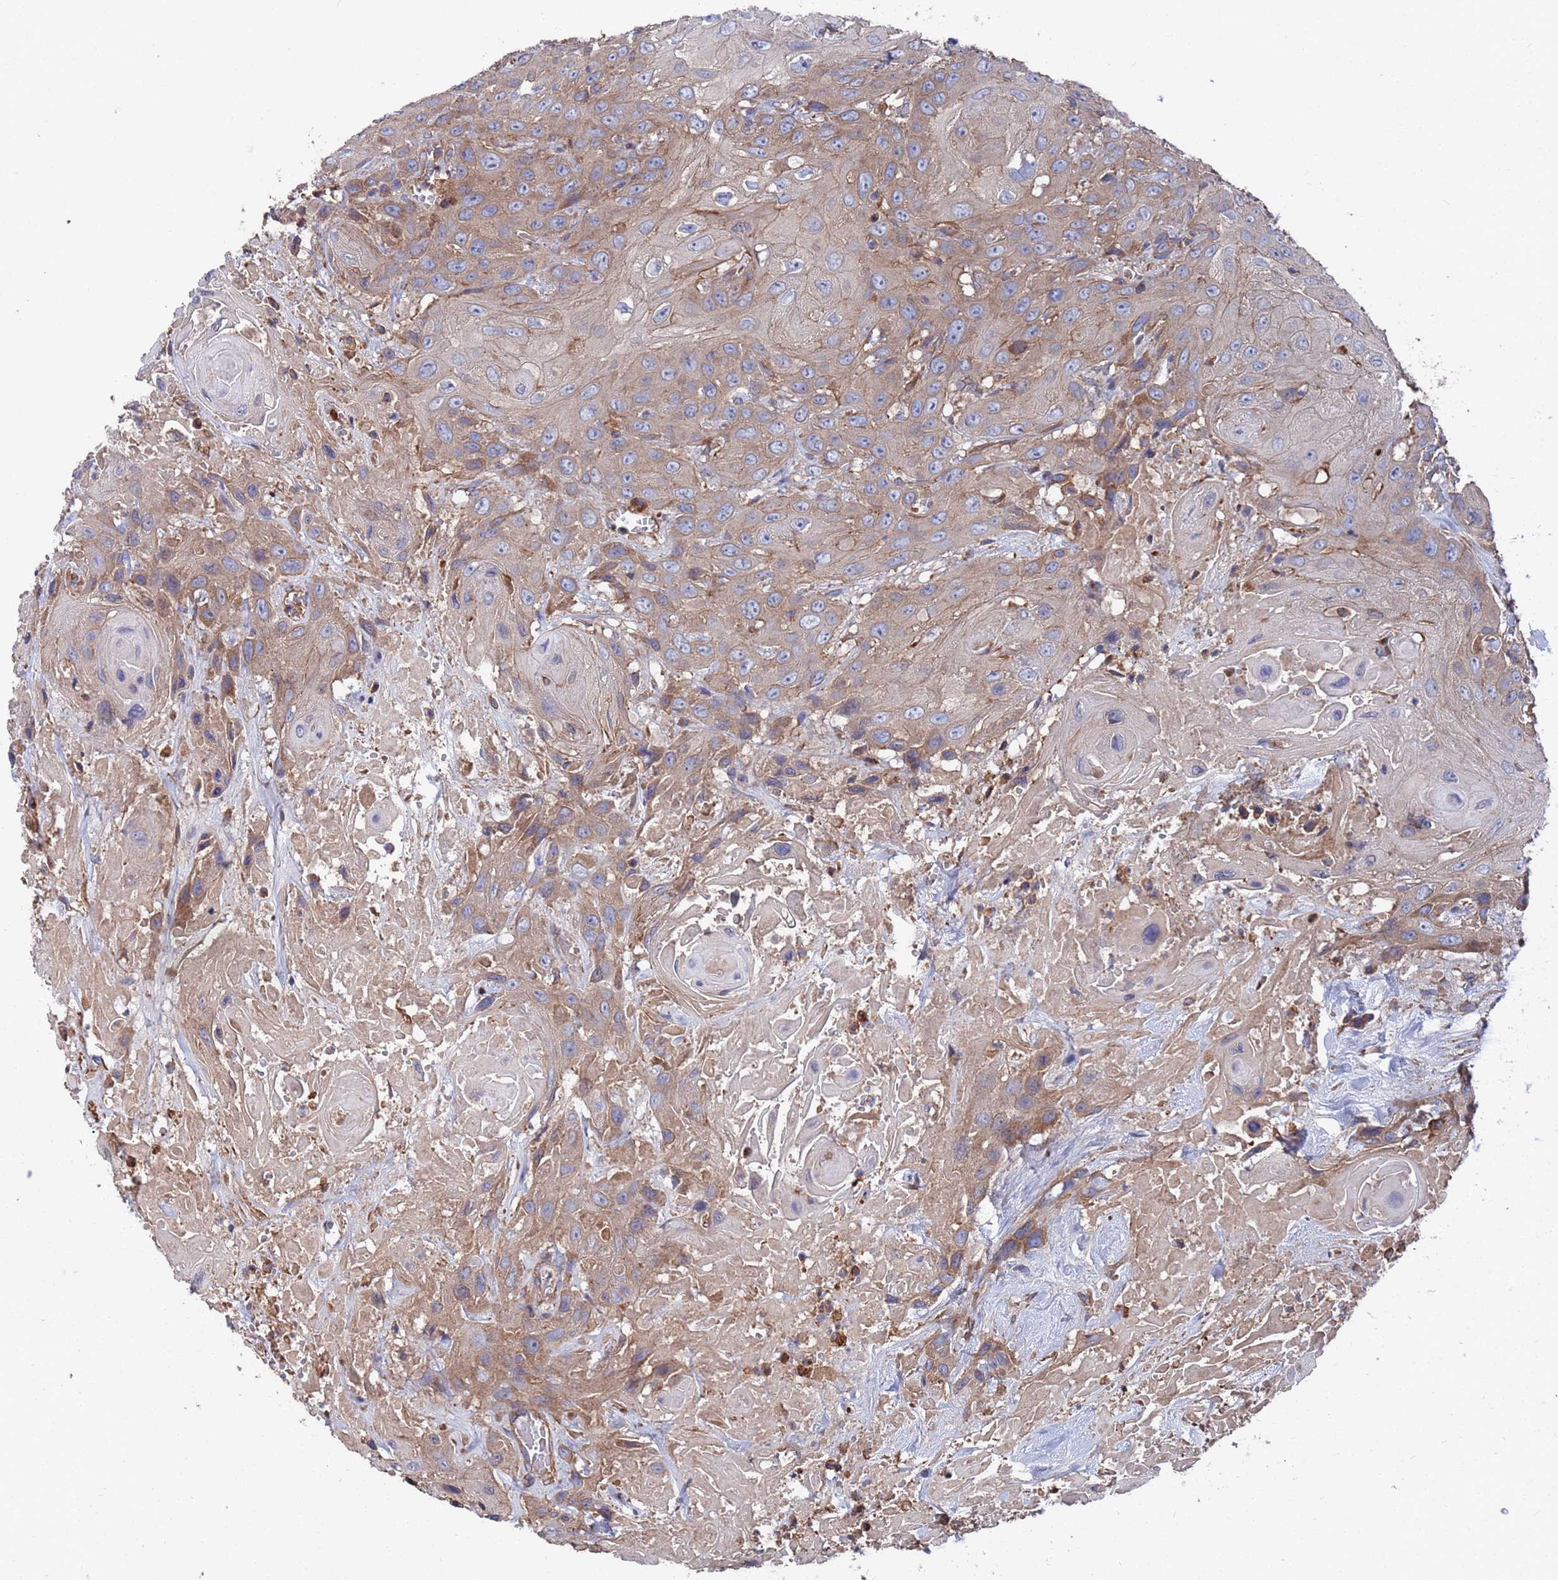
{"staining": {"intensity": "weak", "quantity": ">75%", "location": "cytoplasmic/membranous"}, "tissue": "head and neck cancer", "cell_type": "Tumor cells", "image_type": "cancer", "snomed": [{"axis": "morphology", "description": "Squamous cell carcinoma, NOS"}, {"axis": "topography", "description": "Head-Neck"}], "caption": "High-power microscopy captured an immunohistochemistry image of squamous cell carcinoma (head and neck), revealing weak cytoplasmic/membranous expression in approximately >75% of tumor cells.", "gene": "PYCR1", "patient": {"sex": "male", "age": 81}}